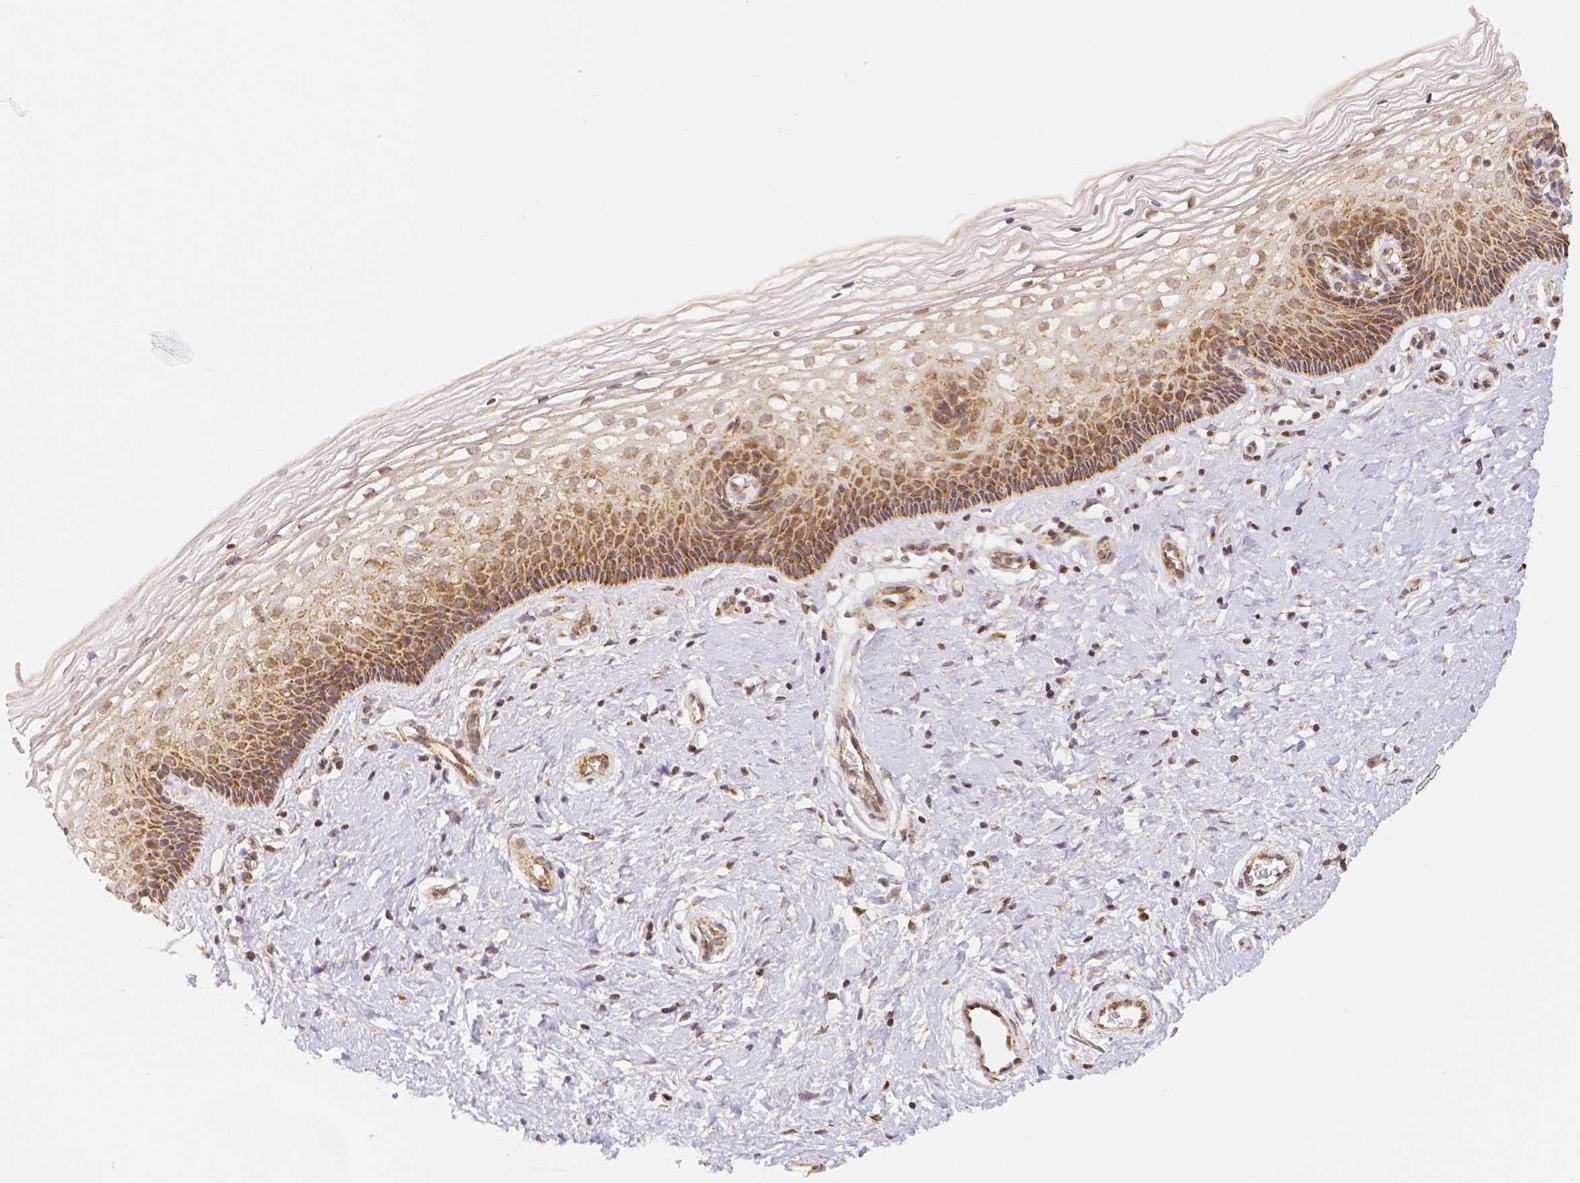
{"staining": {"intensity": "weak", "quantity": "<25%", "location": "nuclear"}, "tissue": "cervix", "cell_type": "Glandular cells", "image_type": "normal", "snomed": [{"axis": "morphology", "description": "Normal tissue, NOS"}, {"axis": "topography", "description": "Cervix"}], "caption": "Glandular cells are negative for protein expression in benign human cervix. (DAB immunohistochemistry visualized using brightfield microscopy, high magnification).", "gene": "RHOT1", "patient": {"sex": "female", "age": 34}}